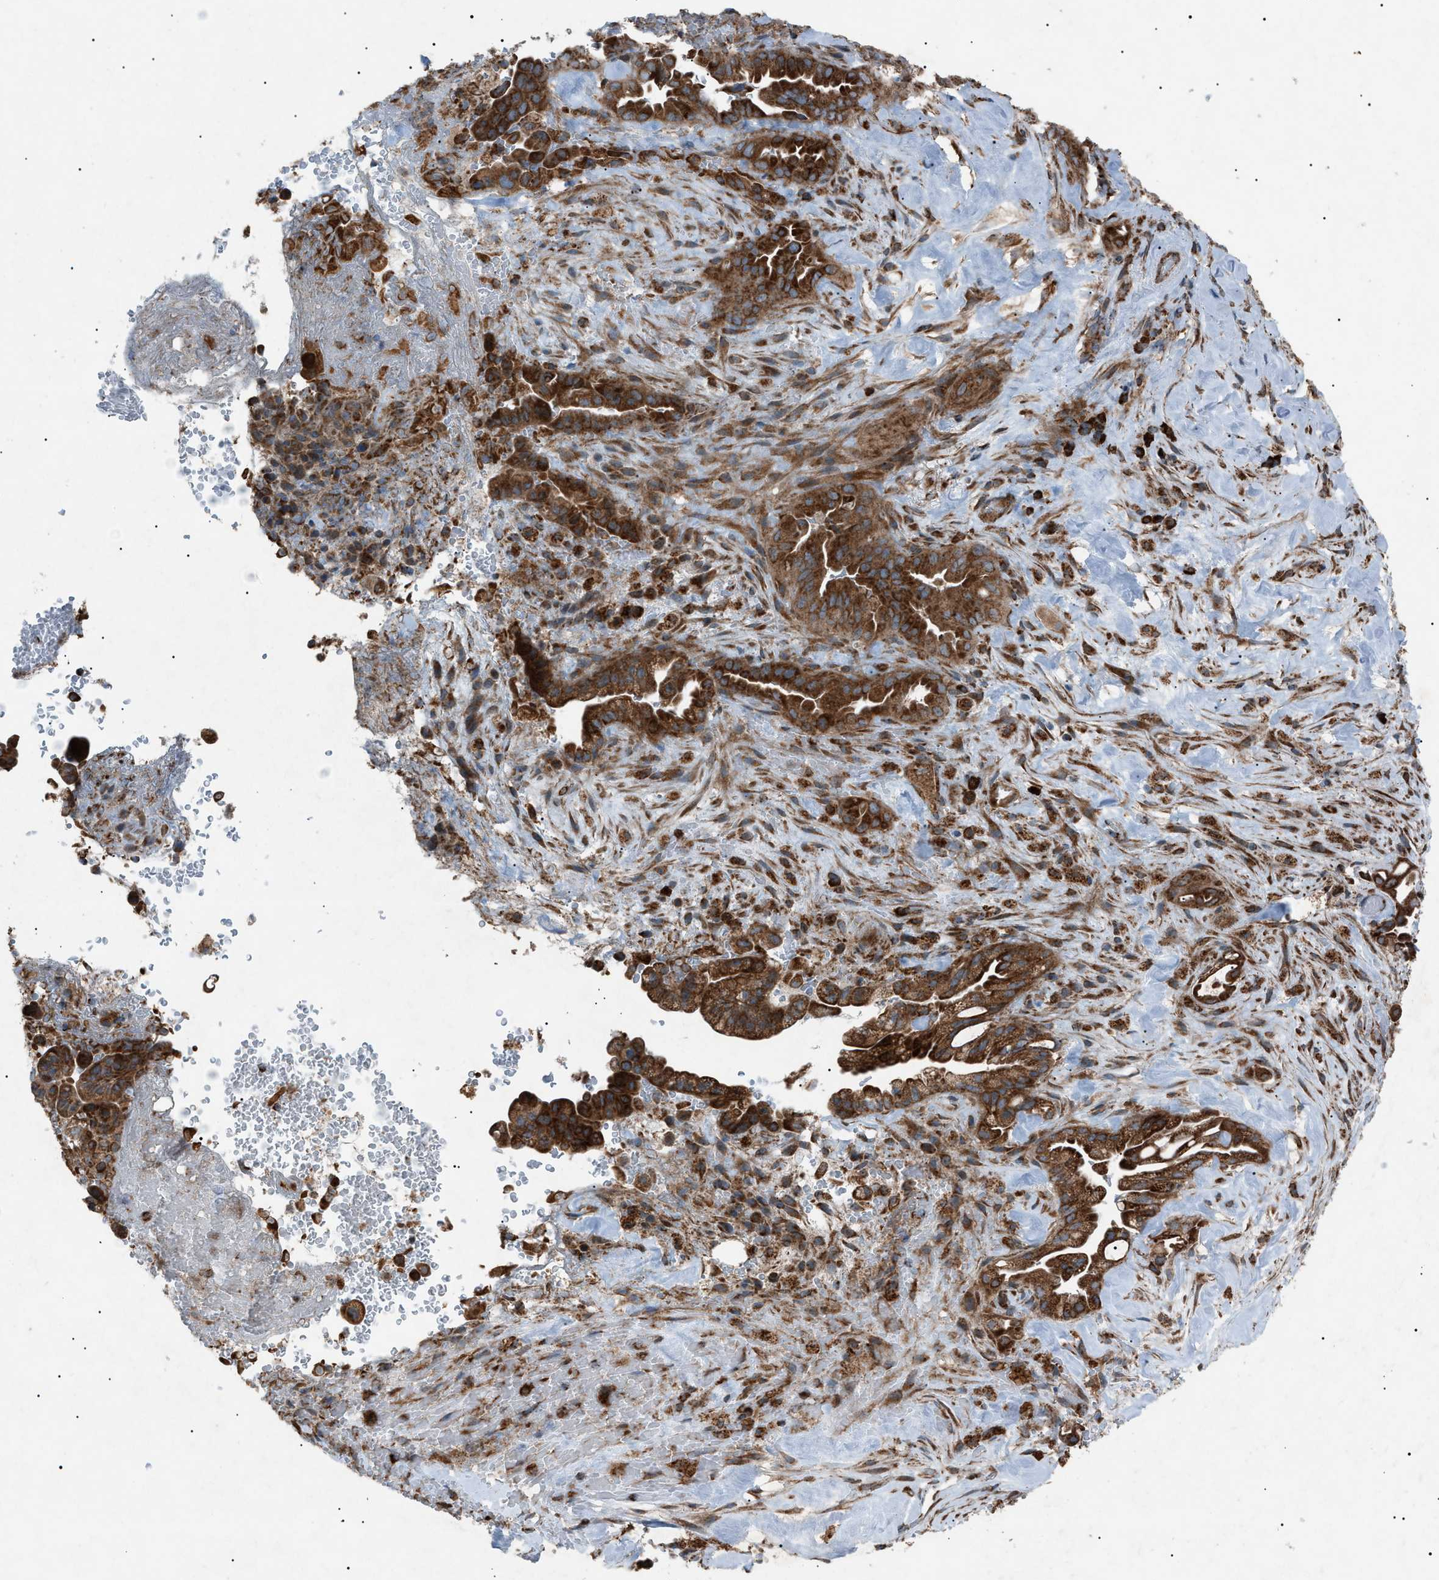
{"staining": {"intensity": "strong", "quantity": ">75%", "location": "cytoplasmic/membranous"}, "tissue": "liver cancer", "cell_type": "Tumor cells", "image_type": "cancer", "snomed": [{"axis": "morphology", "description": "Cholangiocarcinoma"}, {"axis": "topography", "description": "Liver"}], "caption": "A high amount of strong cytoplasmic/membranous positivity is appreciated in about >75% of tumor cells in cholangiocarcinoma (liver) tissue.", "gene": "C1GALT1C1", "patient": {"sex": "female", "age": 68}}